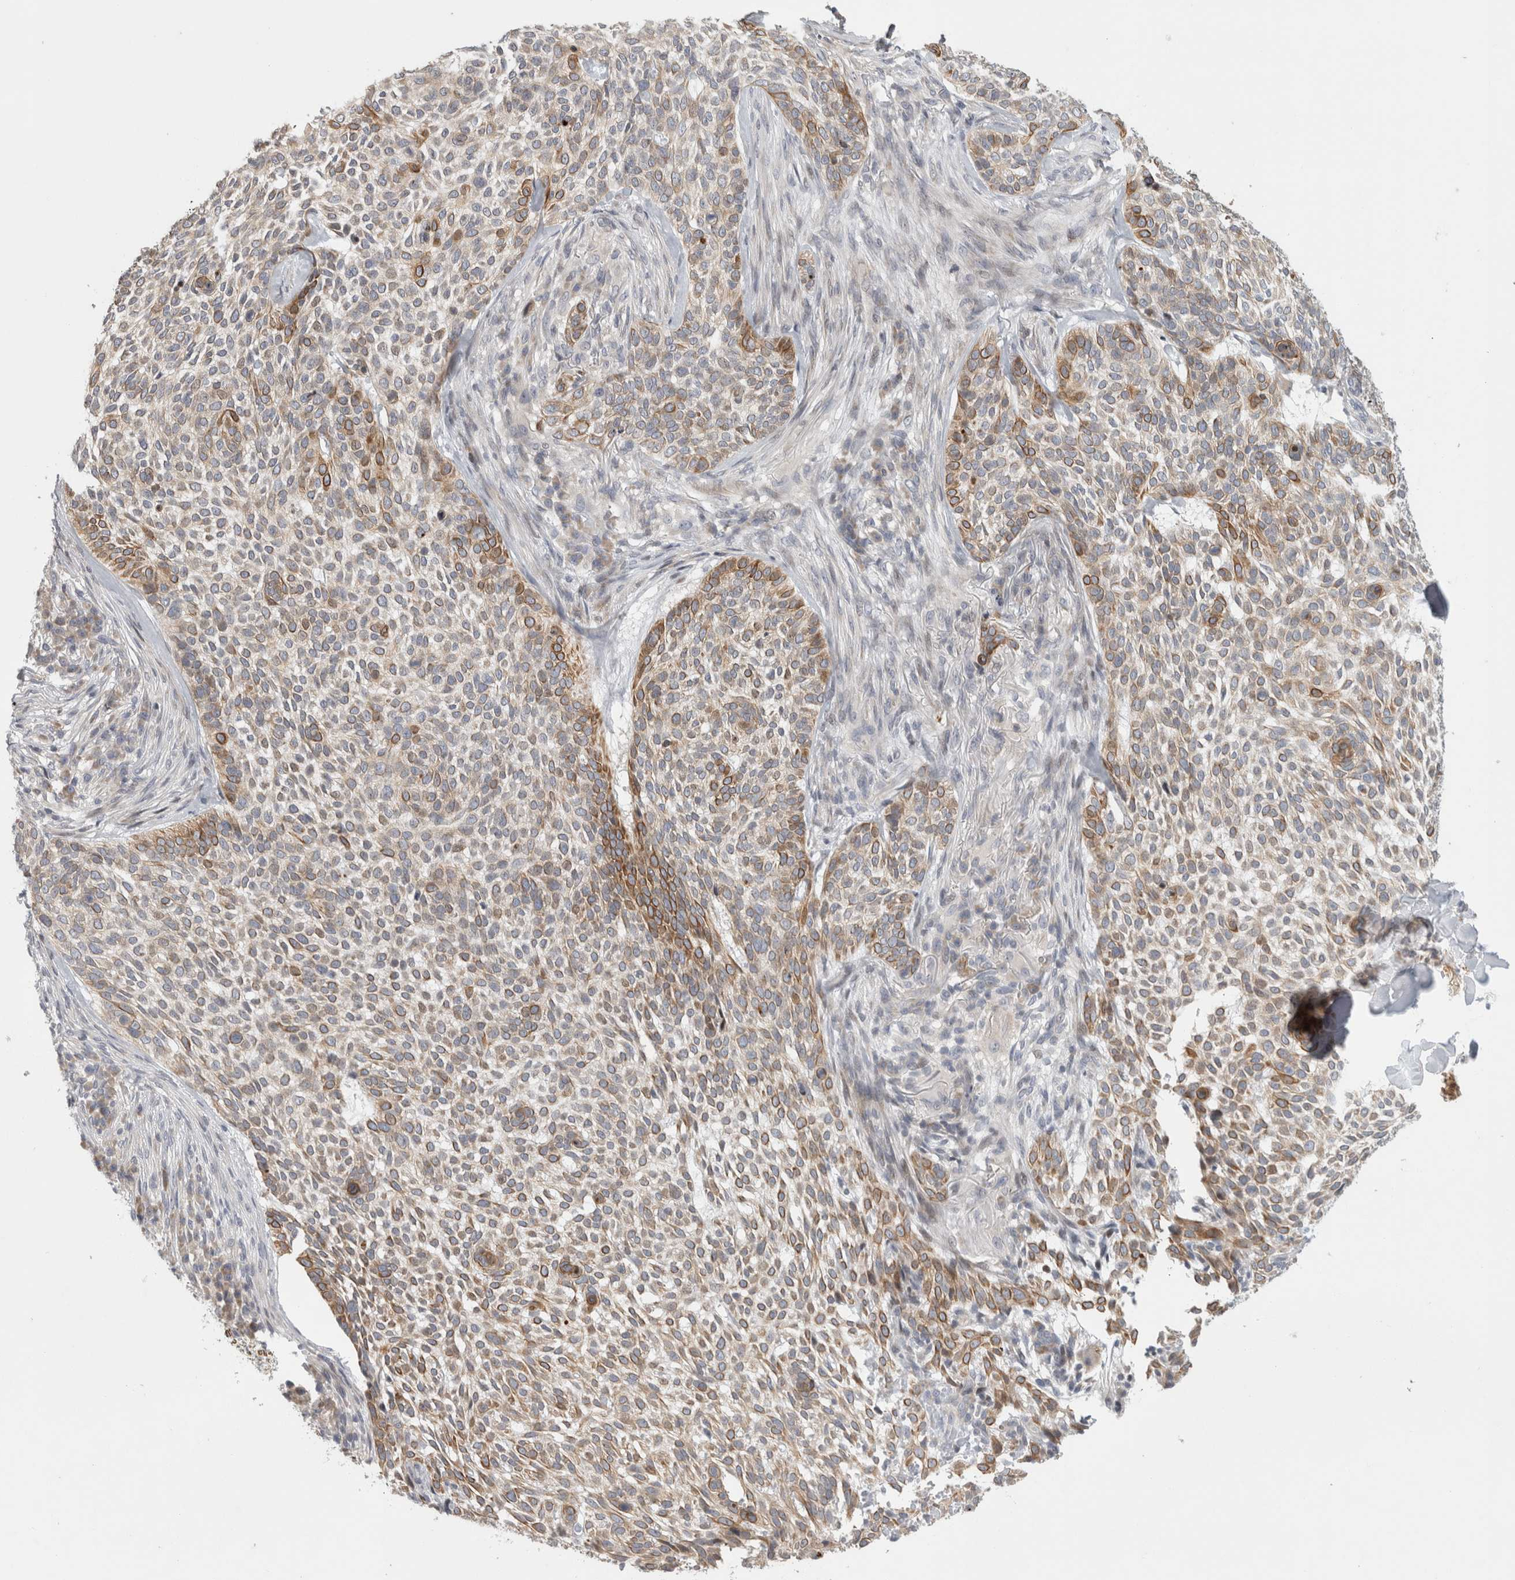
{"staining": {"intensity": "moderate", "quantity": "25%-75%", "location": "cytoplasmic/membranous"}, "tissue": "skin cancer", "cell_type": "Tumor cells", "image_type": "cancer", "snomed": [{"axis": "morphology", "description": "Basal cell carcinoma"}, {"axis": "topography", "description": "Skin"}], "caption": "Skin cancer stained with a protein marker demonstrates moderate staining in tumor cells.", "gene": "UTP25", "patient": {"sex": "female", "age": 64}}